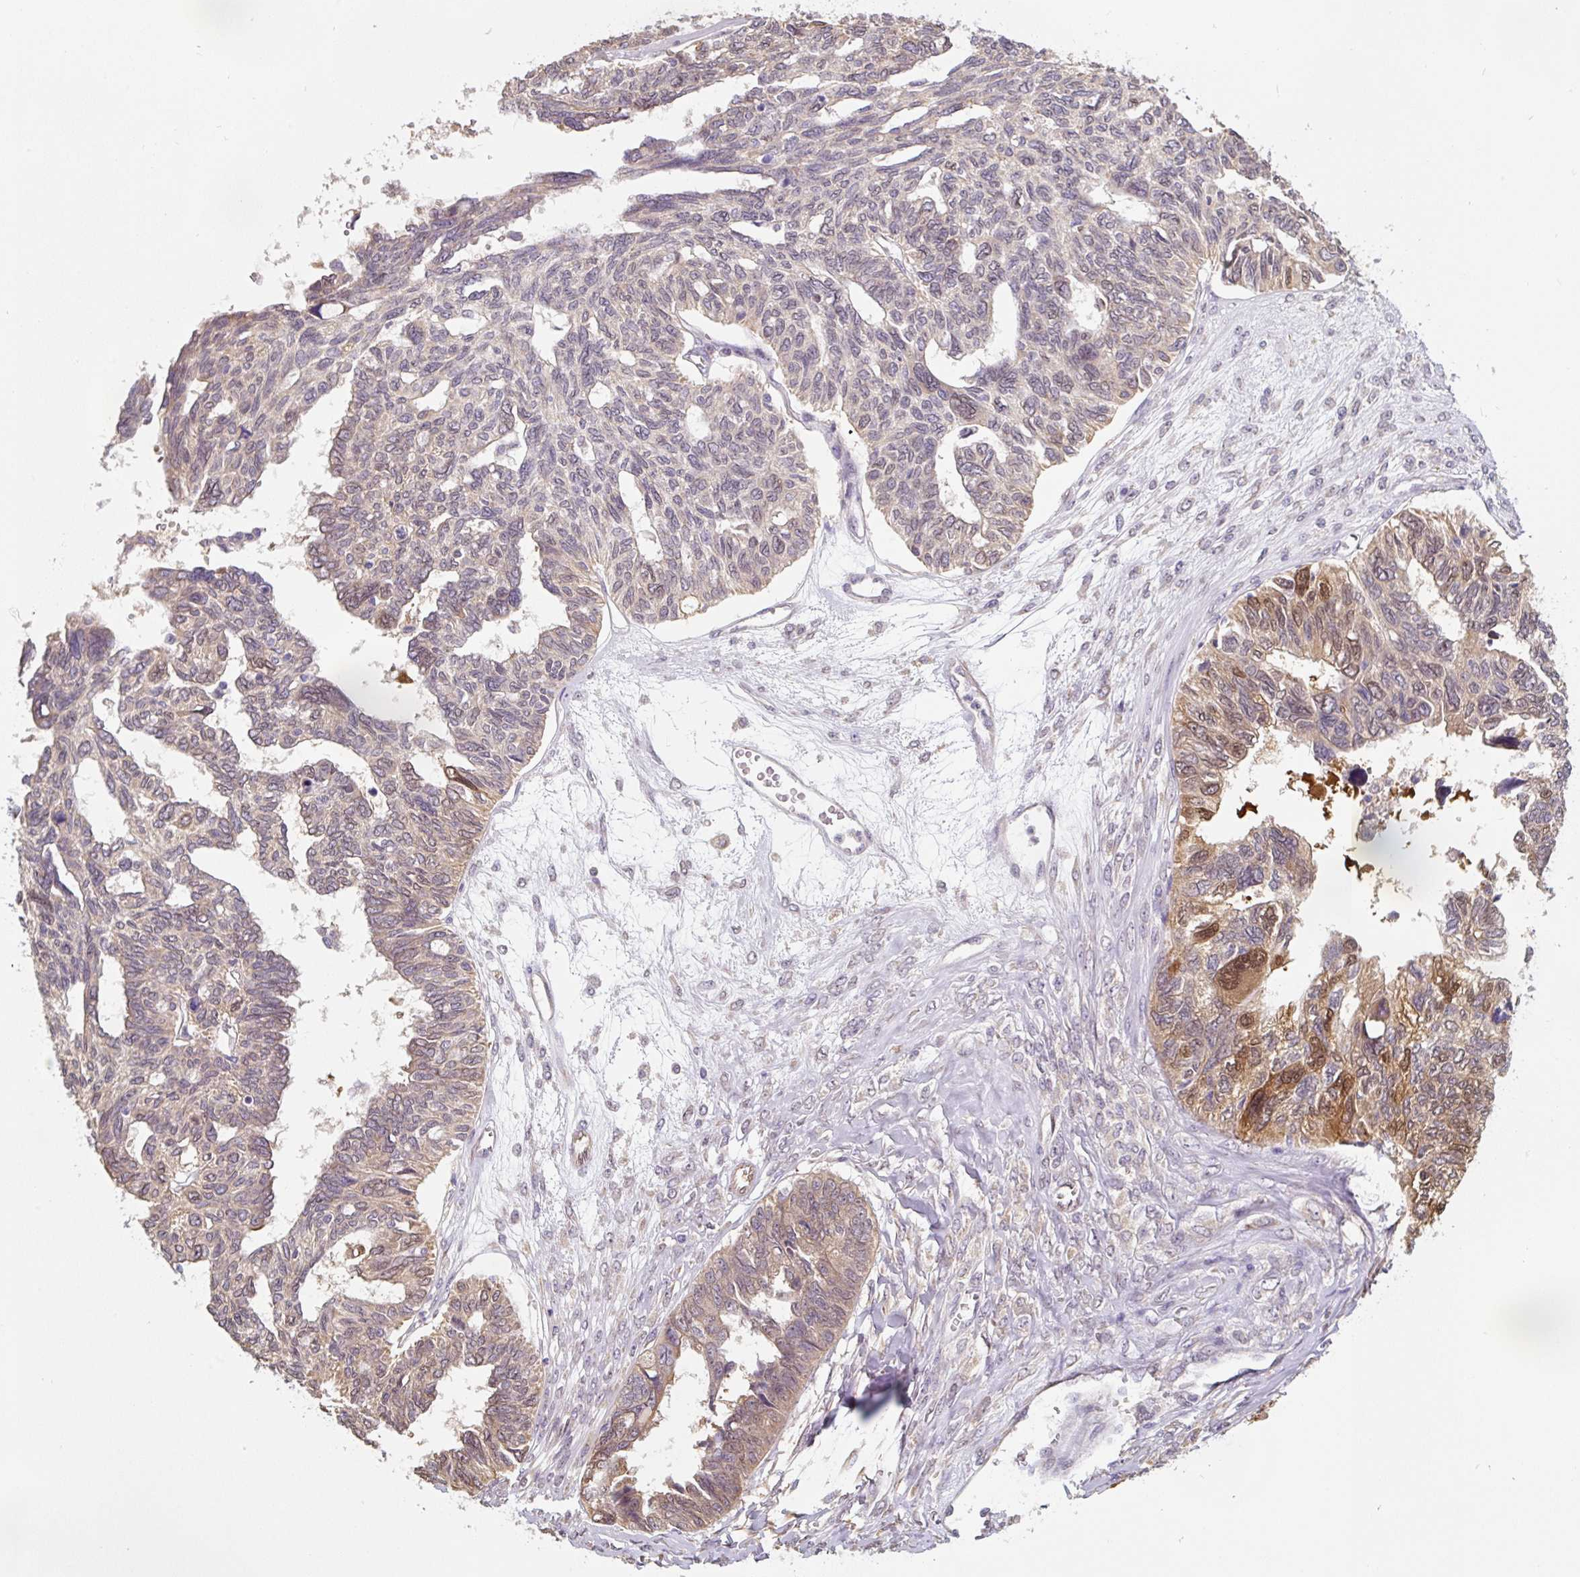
{"staining": {"intensity": "moderate", "quantity": "<25%", "location": "nuclear"}, "tissue": "ovarian cancer", "cell_type": "Tumor cells", "image_type": "cancer", "snomed": [{"axis": "morphology", "description": "Cystadenocarcinoma, serous, NOS"}, {"axis": "topography", "description": "Ovary"}], "caption": "Immunohistochemical staining of human ovarian serous cystadenocarcinoma demonstrates moderate nuclear protein positivity in about <25% of tumor cells. Nuclei are stained in blue.", "gene": "ASRGL1", "patient": {"sex": "female", "age": 79}}